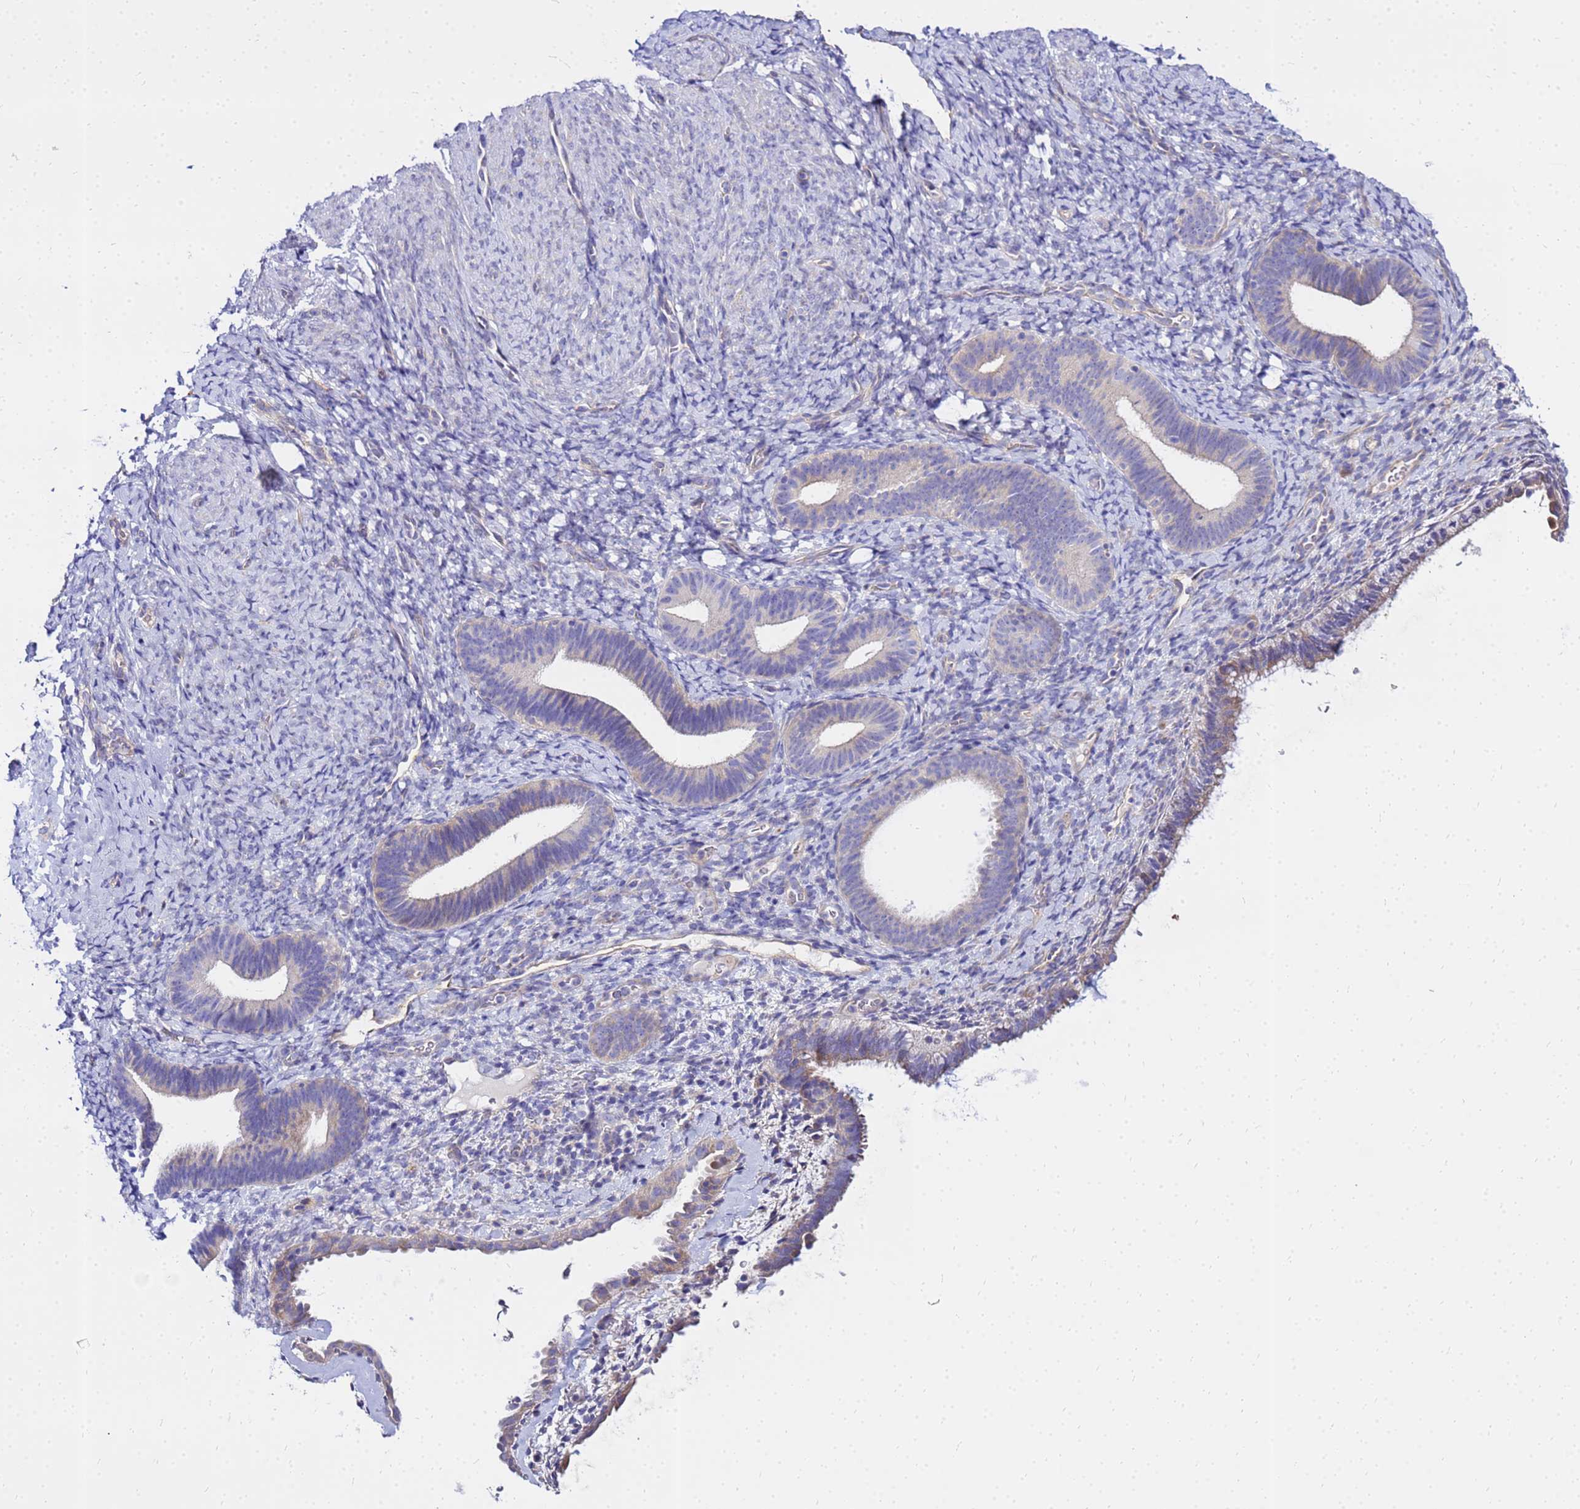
{"staining": {"intensity": "negative", "quantity": "none", "location": "none"}, "tissue": "endometrium", "cell_type": "Cells in endometrial stroma", "image_type": "normal", "snomed": [{"axis": "morphology", "description": "Normal tissue, NOS"}, {"axis": "topography", "description": "Endometrium"}], "caption": "Photomicrograph shows no significant protein expression in cells in endometrial stroma of benign endometrium. (DAB (3,3'-diaminobenzidine) IHC with hematoxylin counter stain).", "gene": "HERC5", "patient": {"sex": "female", "age": 65}}